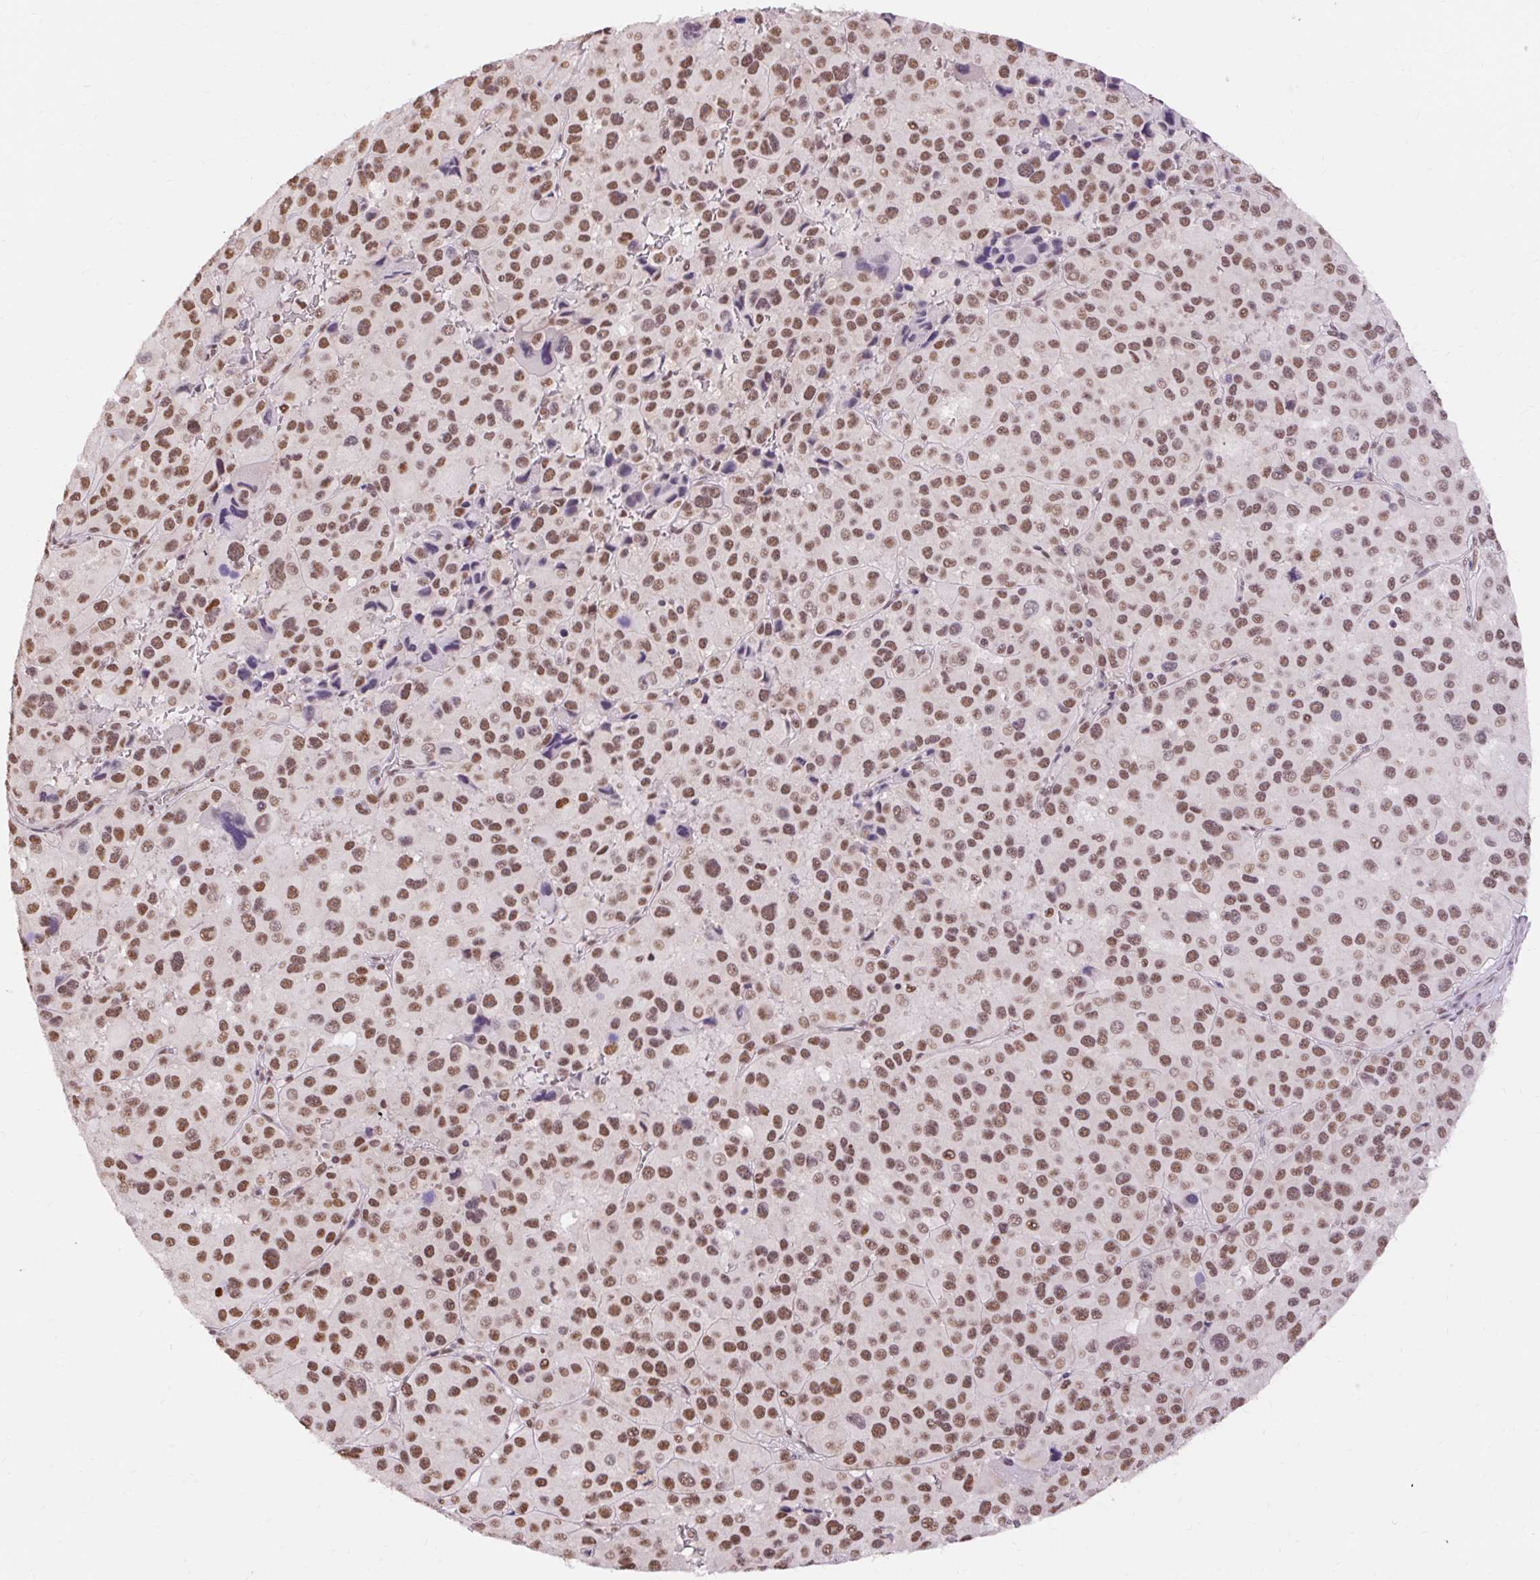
{"staining": {"intensity": "moderate", "quantity": ">75%", "location": "nuclear"}, "tissue": "melanoma", "cell_type": "Tumor cells", "image_type": "cancer", "snomed": [{"axis": "morphology", "description": "Malignant melanoma, Metastatic site"}, {"axis": "topography", "description": "Lymph node"}], "caption": "A medium amount of moderate nuclear expression is appreciated in about >75% of tumor cells in melanoma tissue.", "gene": "NPIPB12", "patient": {"sex": "female", "age": 65}}